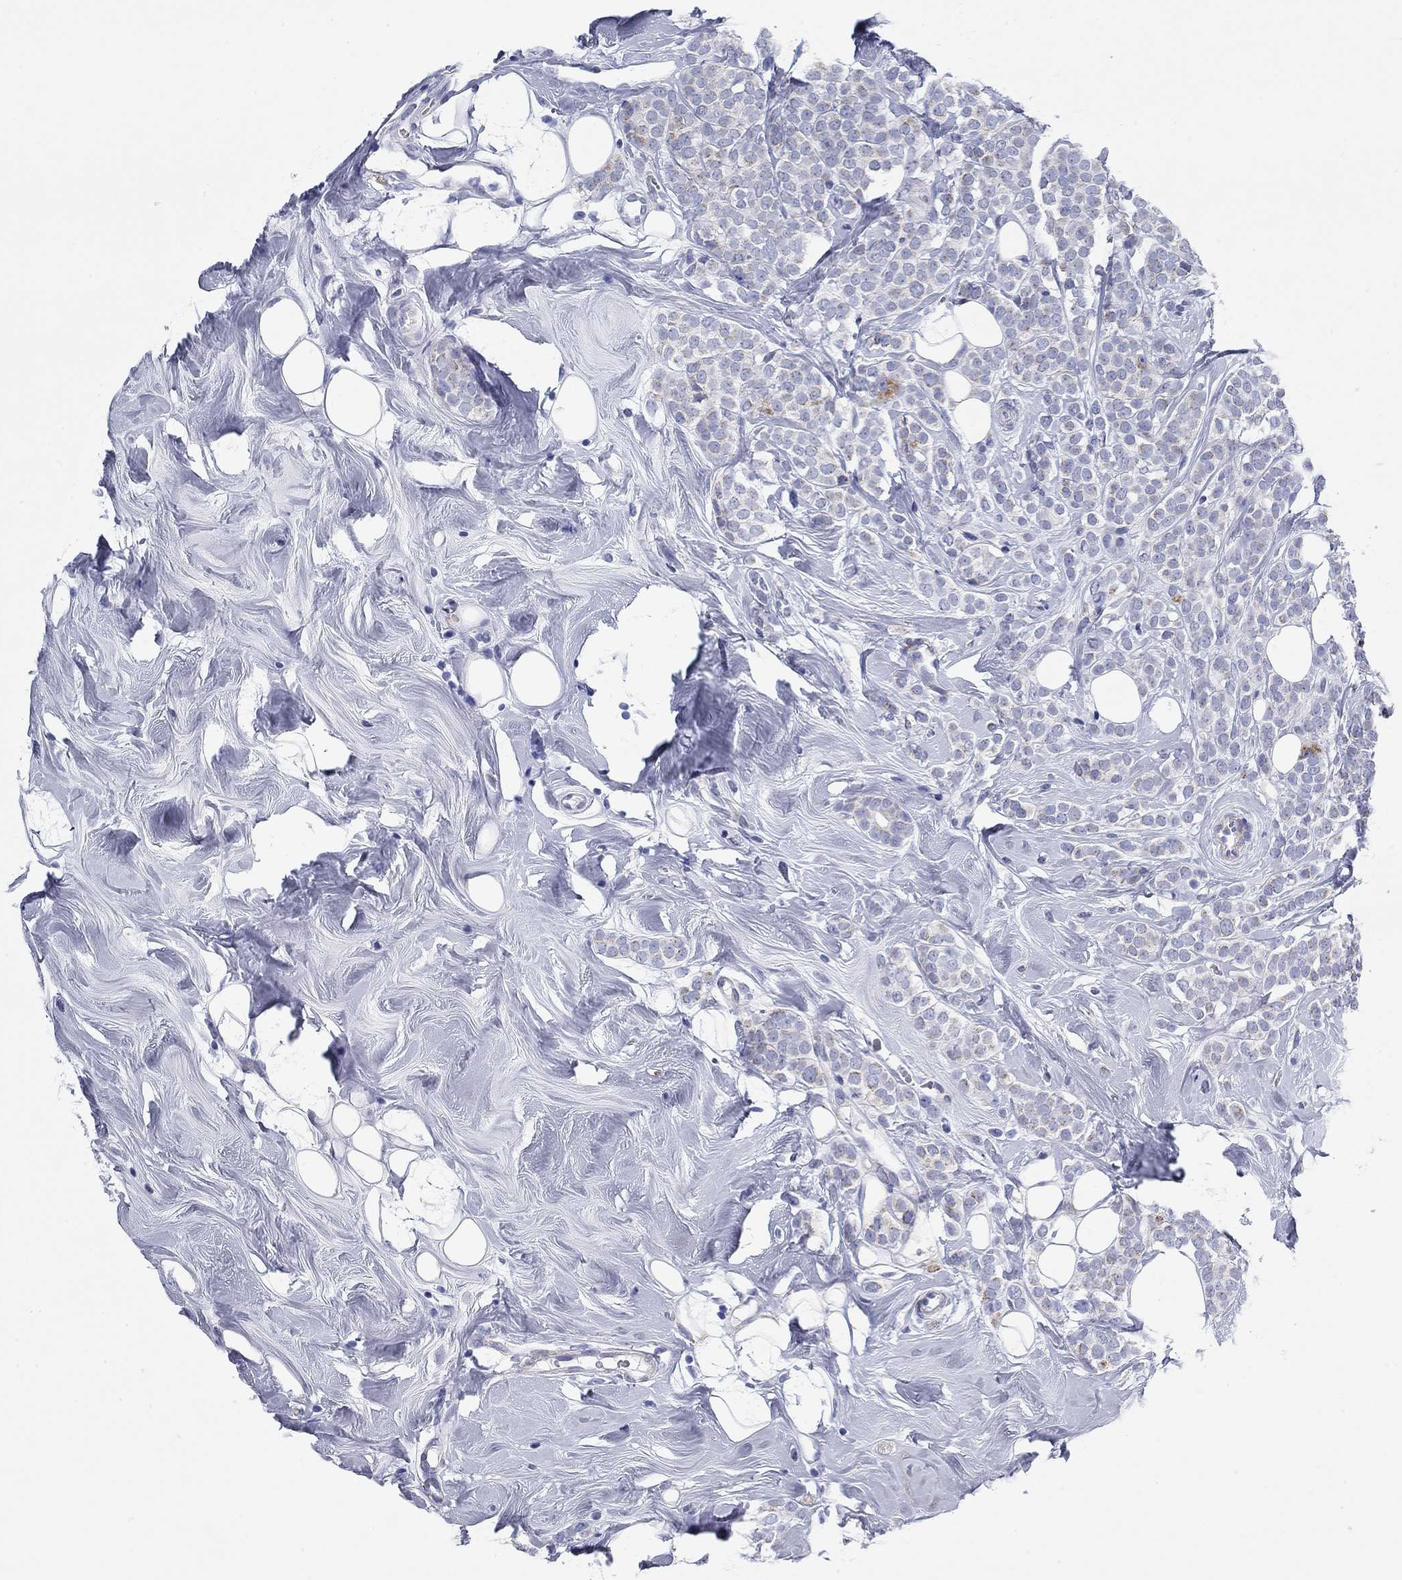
{"staining": {"intensity": "weak", "quantity": "<25%", "location": "cytoplasmic/membranous"}, "tissue": "breast cancer", "cell_type": "Tumor cells", "image_type": "cancer", "snomed": [{"axis": "morphology", "description": "Lobular carcinoma"}, {"axis": "topography", "description": "Breast"}], "caption": "This is an IHC histopathology image of human breast lobular carcinoma. There is no positivity in tumor cells.", "gene": "CHI3L2", "patient": {"sex": "female", "age": 49}}